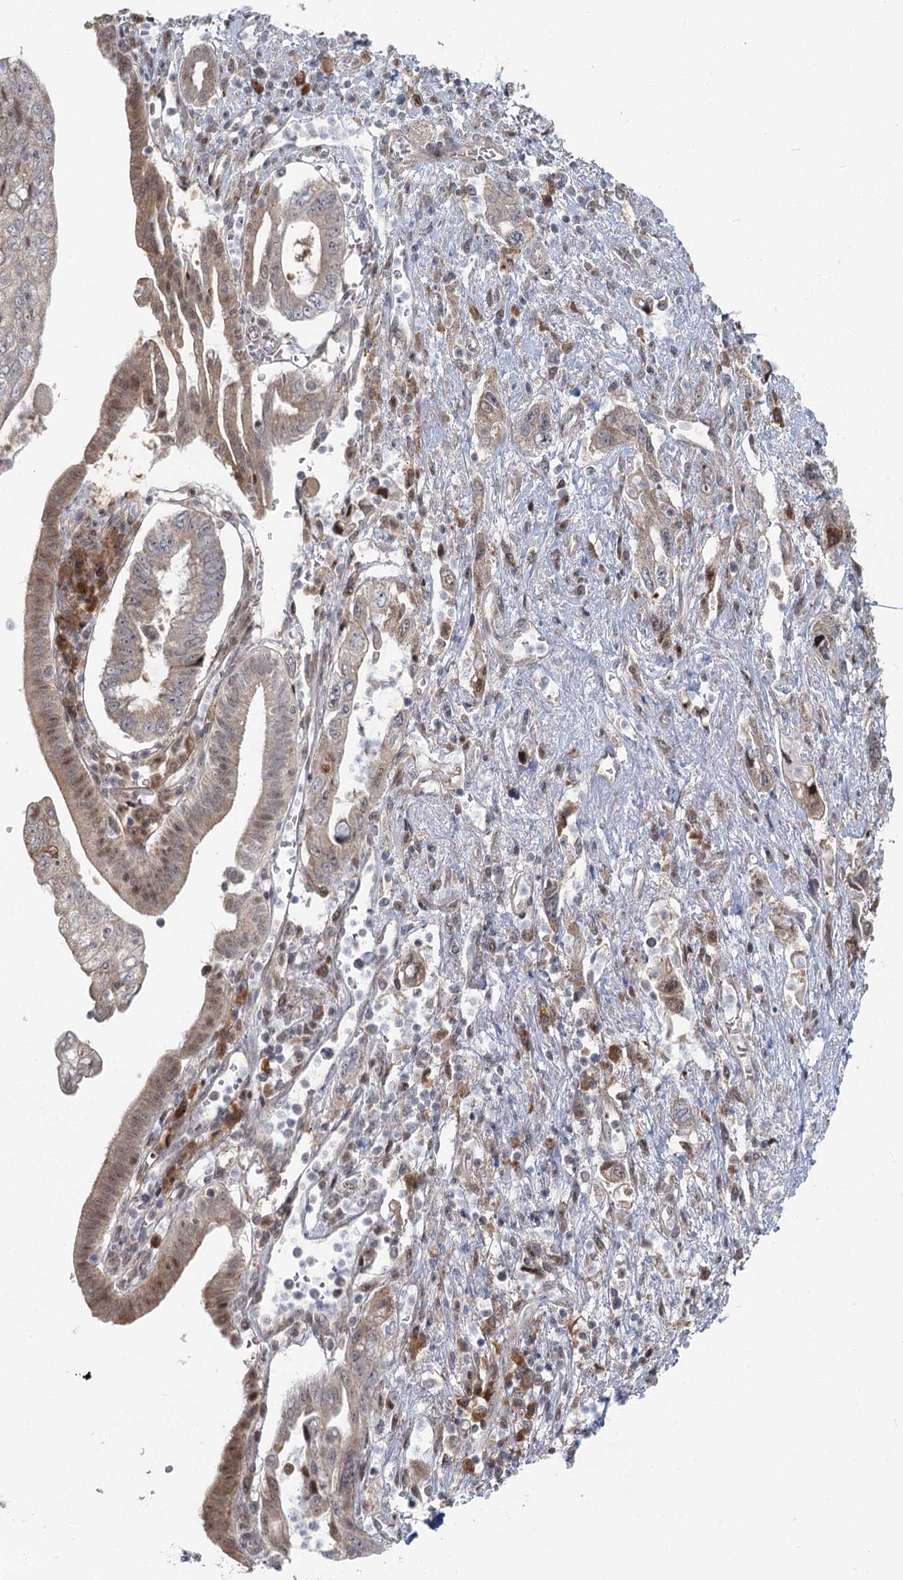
{"staining": {"intensity": "moderate", "quantity": "<25%", "location": "cytoplasmic/membranous,nuclear"}, "tissue": "pancreatic cancer", "cell_type": "Tumor cells", "image_type": "cancer", "snomed": [{"axis": "morphology", "description": "Adenocarcinoma, NOS"}, {"axis": "topography", "description": "Pancreas"}], "caption": "Human pancreatic cancer stained for a protein (brown) displays moderate cytoplasmic/membranous and nuclear positive staining in about <25% of tumor cells.", "gene": "THNSL1", "patient": {"sex": "female", "age": 73}}